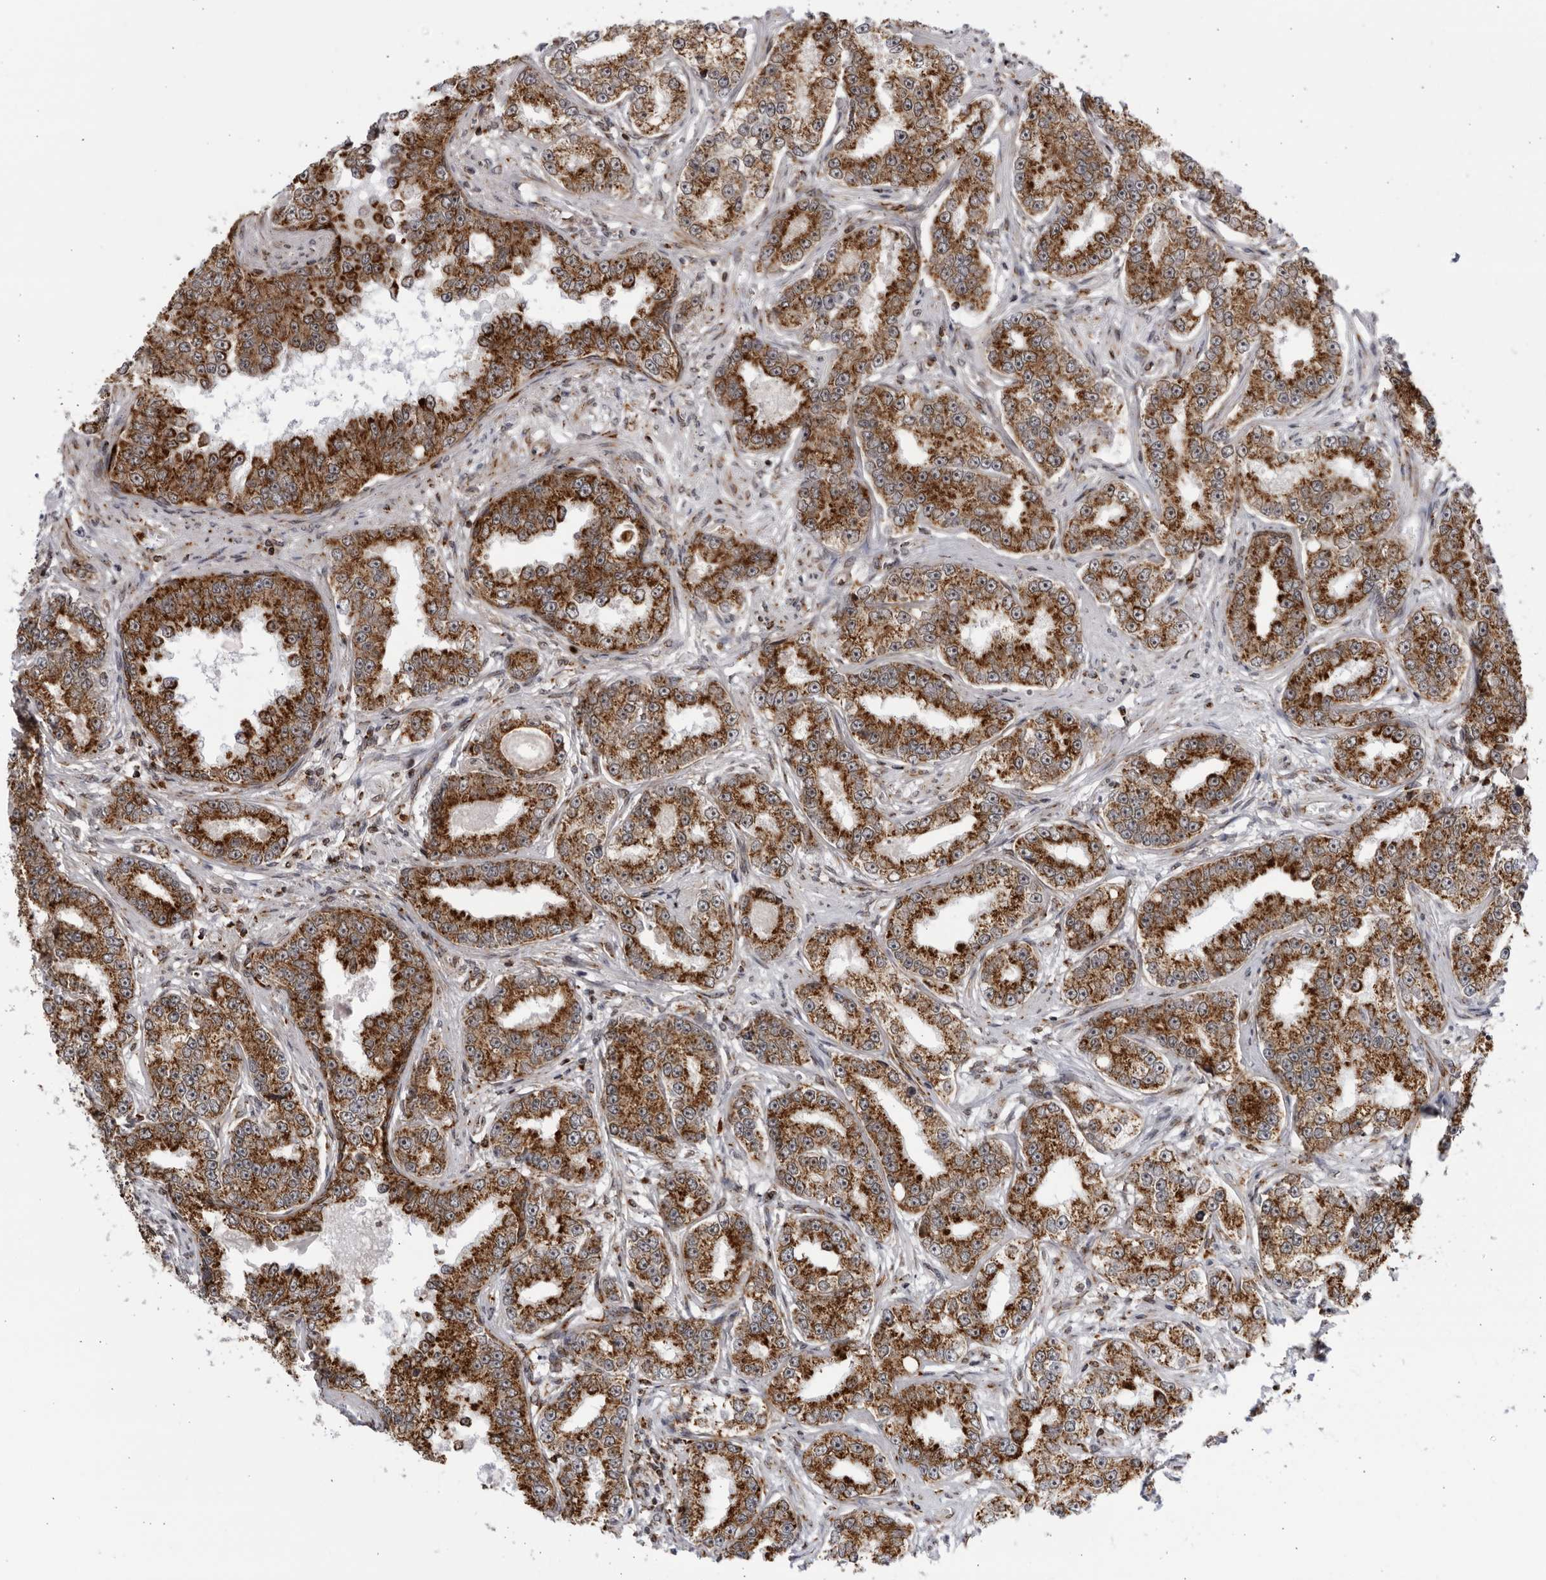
{"staining": {"intensity": "strong", "quantity": ">75%", "location": "cytoplasmic/membranous"}, "tissue": "prostate cancer", "cell_type": "Tumor cells", "image_type": "cancer", "snomed": [{"axis": "morphology", "description": "Normal tissue, NOS"}, {"axis": "morphology", "description": "Adenocarcinoma, High grade"}, {"axis": "topography", "description": "Prostate"}], "caption": "This is a micrograph of immunohistochemistry (IHC) staining of prostate cancer, which shows strong expression in the cytoplasmic/membranous of tumor cells.", "gene": "RBM34", "patient": {"sex": "male", "age": 83}}